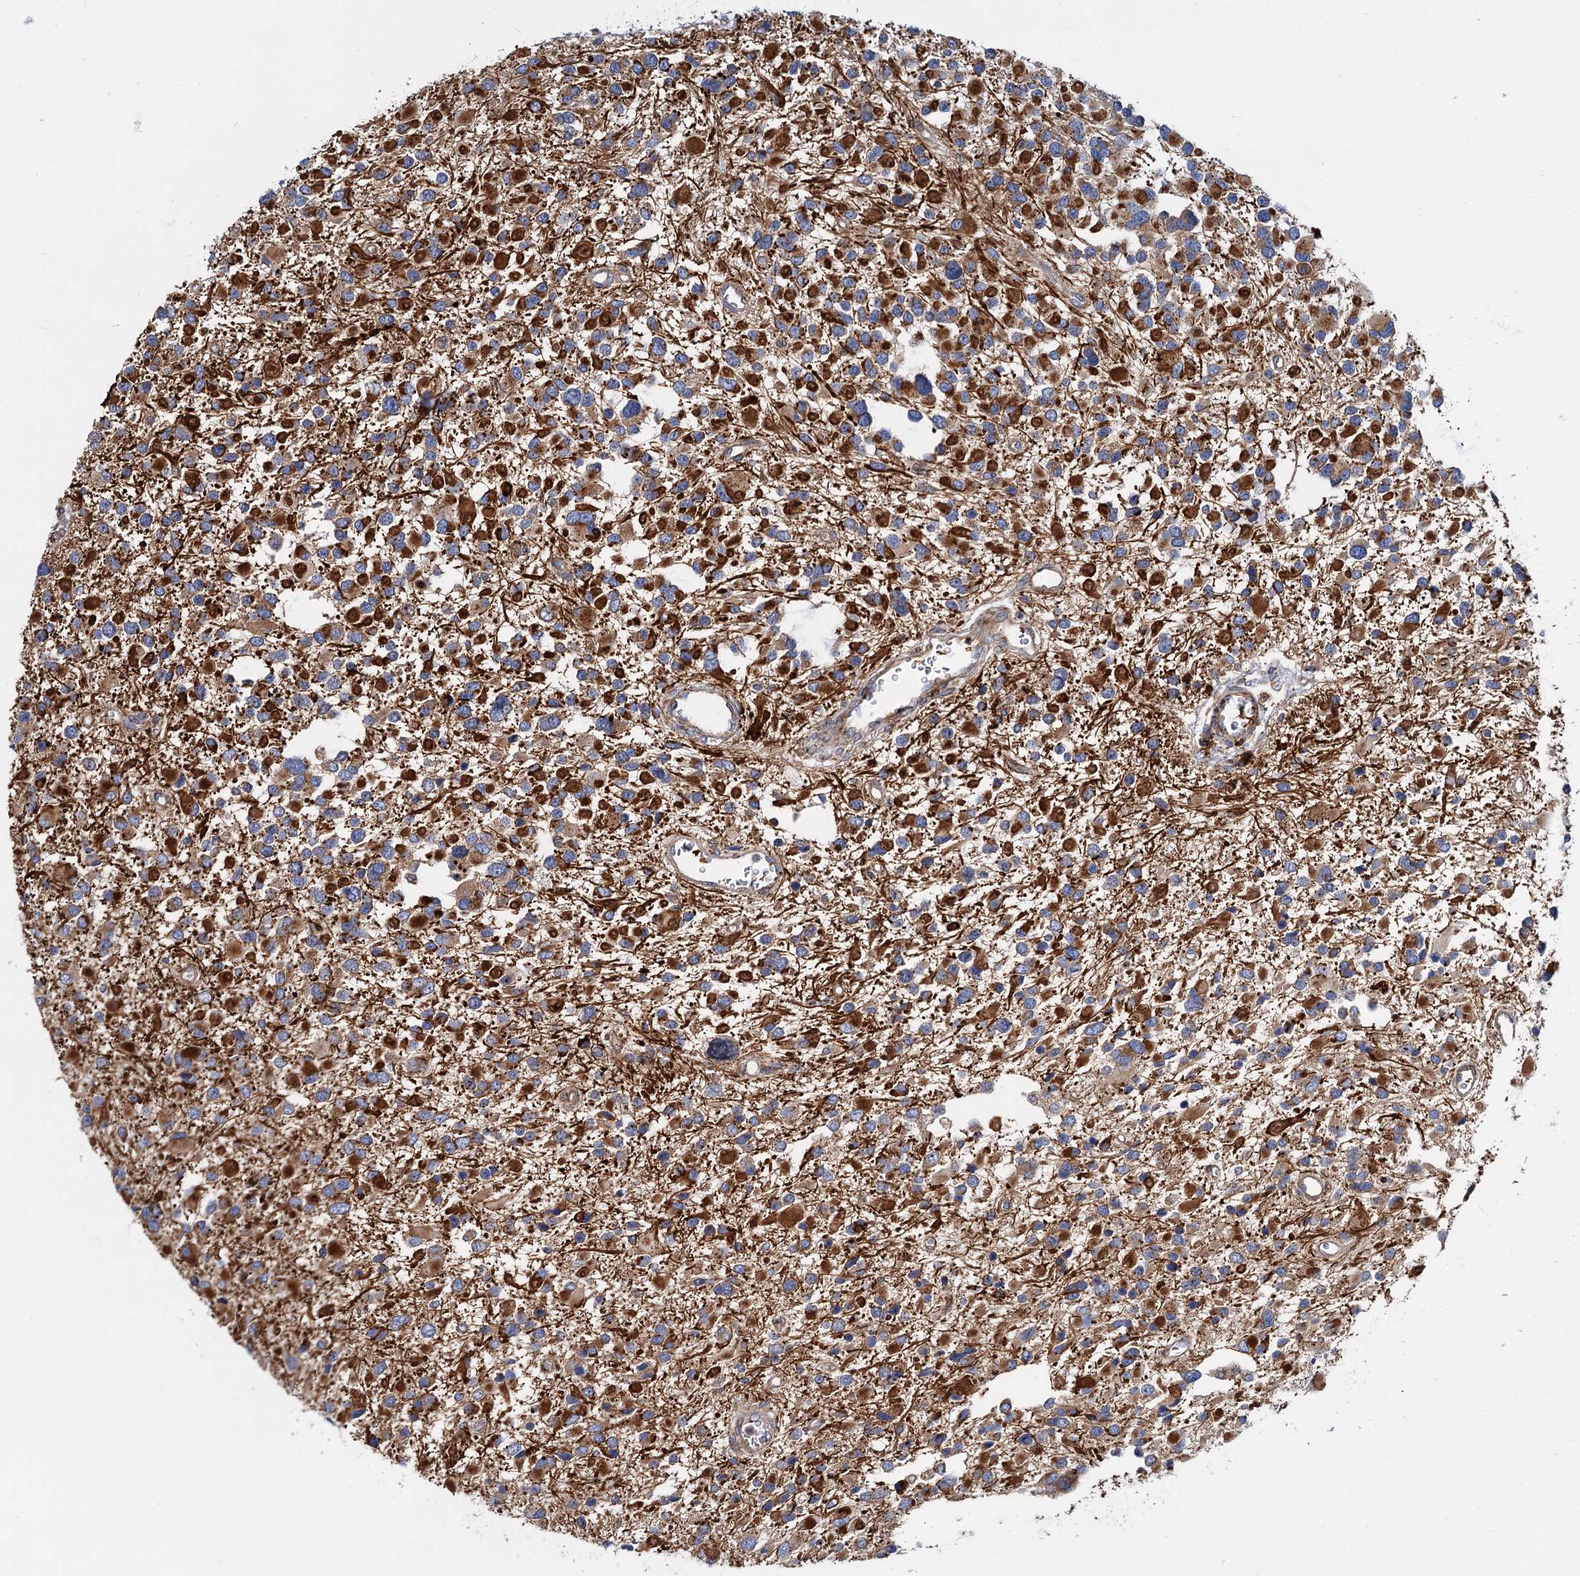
{"staining": {"intensity": "strong", "quantity": ">75%", "location": "cytoplasmic/membranous"}, "tissue": "glioma", "cell_type": "Tumor cells", "image_type": "cancer", "snomed": [{"axis": "morphology", "description": "Glioma, malignant, High grade"}, {"axis": "topography", "description": "Brain"}], "caption": "Immunohistochemistry (IHC) of glioma displays high levels of strong cytoplasmic/membranous staining in about >75% of tumor cells.", "gene": "PSEN1", "patient": {"sex": "male", "age": 53}}